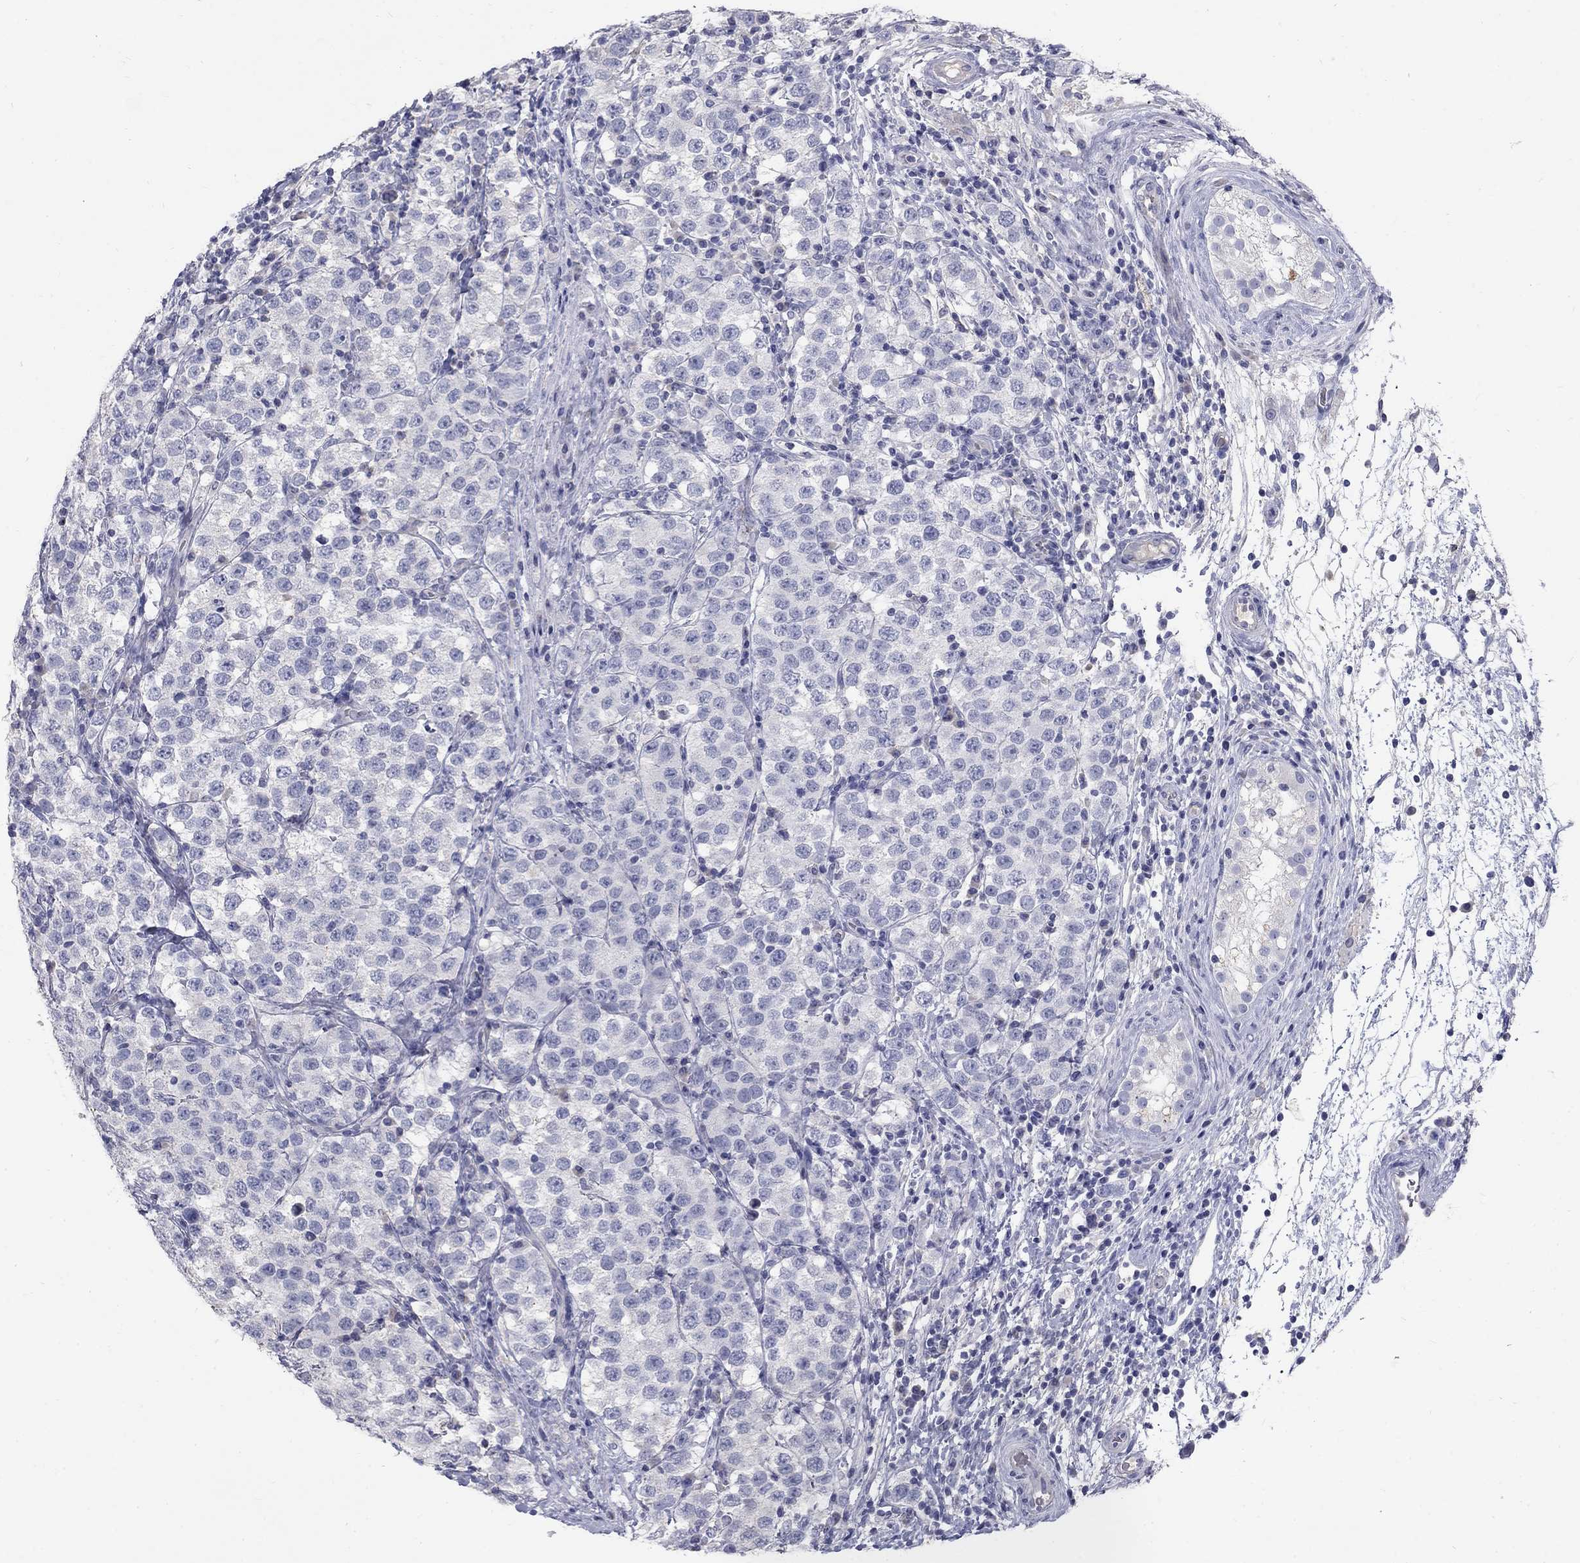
{"staining": {"intensity": "negative", "quantity": "none", "location": "none"}, "tissue": "testis cancer", "cell_type": "Tumor cells", "image_type": "cancer", "snomed": [{"axis": "morphology", "description": "Seminoma, NOS"}, {"axis": "topography", "description": "Testis"}], "caption": "A high-resolution image shows immunohistochemistry (IHC) staining of seminoma (testis), which displays no significant positivity in tumor cells.", "gene": "PTH1R", "patient": {"sex": "male", "age": 34}}